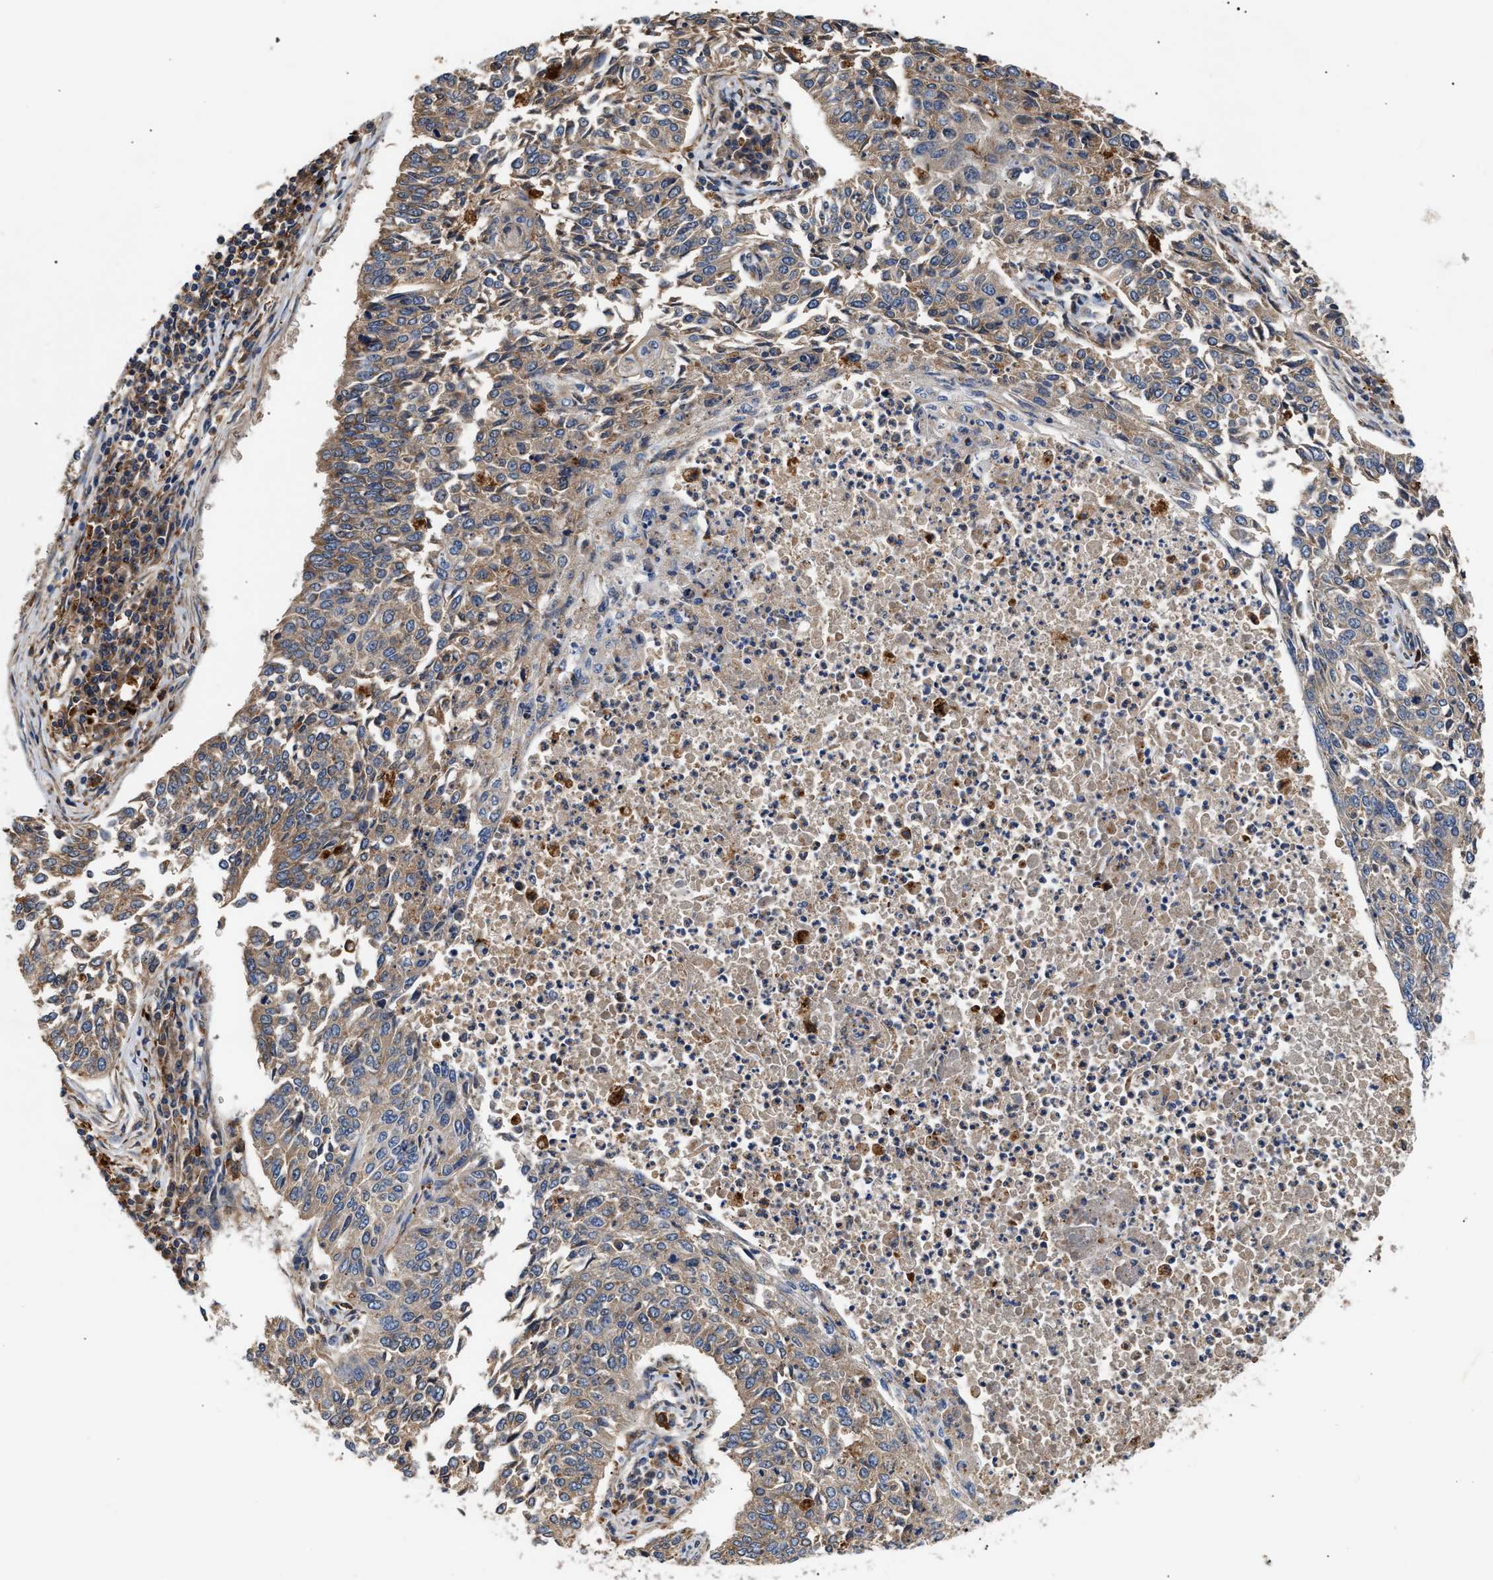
{"staining": {"intensity": "weak", "quantity": ">75%", "location": "cytoplasmic/membranous"}, "tissue": "lung cancer", "cell_type": "Tumor cells", "image_type": "cancer", "snomed": [{"axis": "morphology", "description": "Normal tissue, NOS"}, {"axis": "morphology", "description": "Squamous cell carcinoma, NOS"}, {"axis": "topography", "description": "Cartilage tissue"}, {"axis": "topography", "description": "Bronchus"}, {"axis": "topography", "description": "Lung"}], "caption": "Squamous cell carcinoma (lung) stained with a brown dye displays weak cytoplasmic/membranous positive expression in about >75% of tumor cells.", "gene": "CCDC146", "patient": {"sex": "female", "age": 49}}